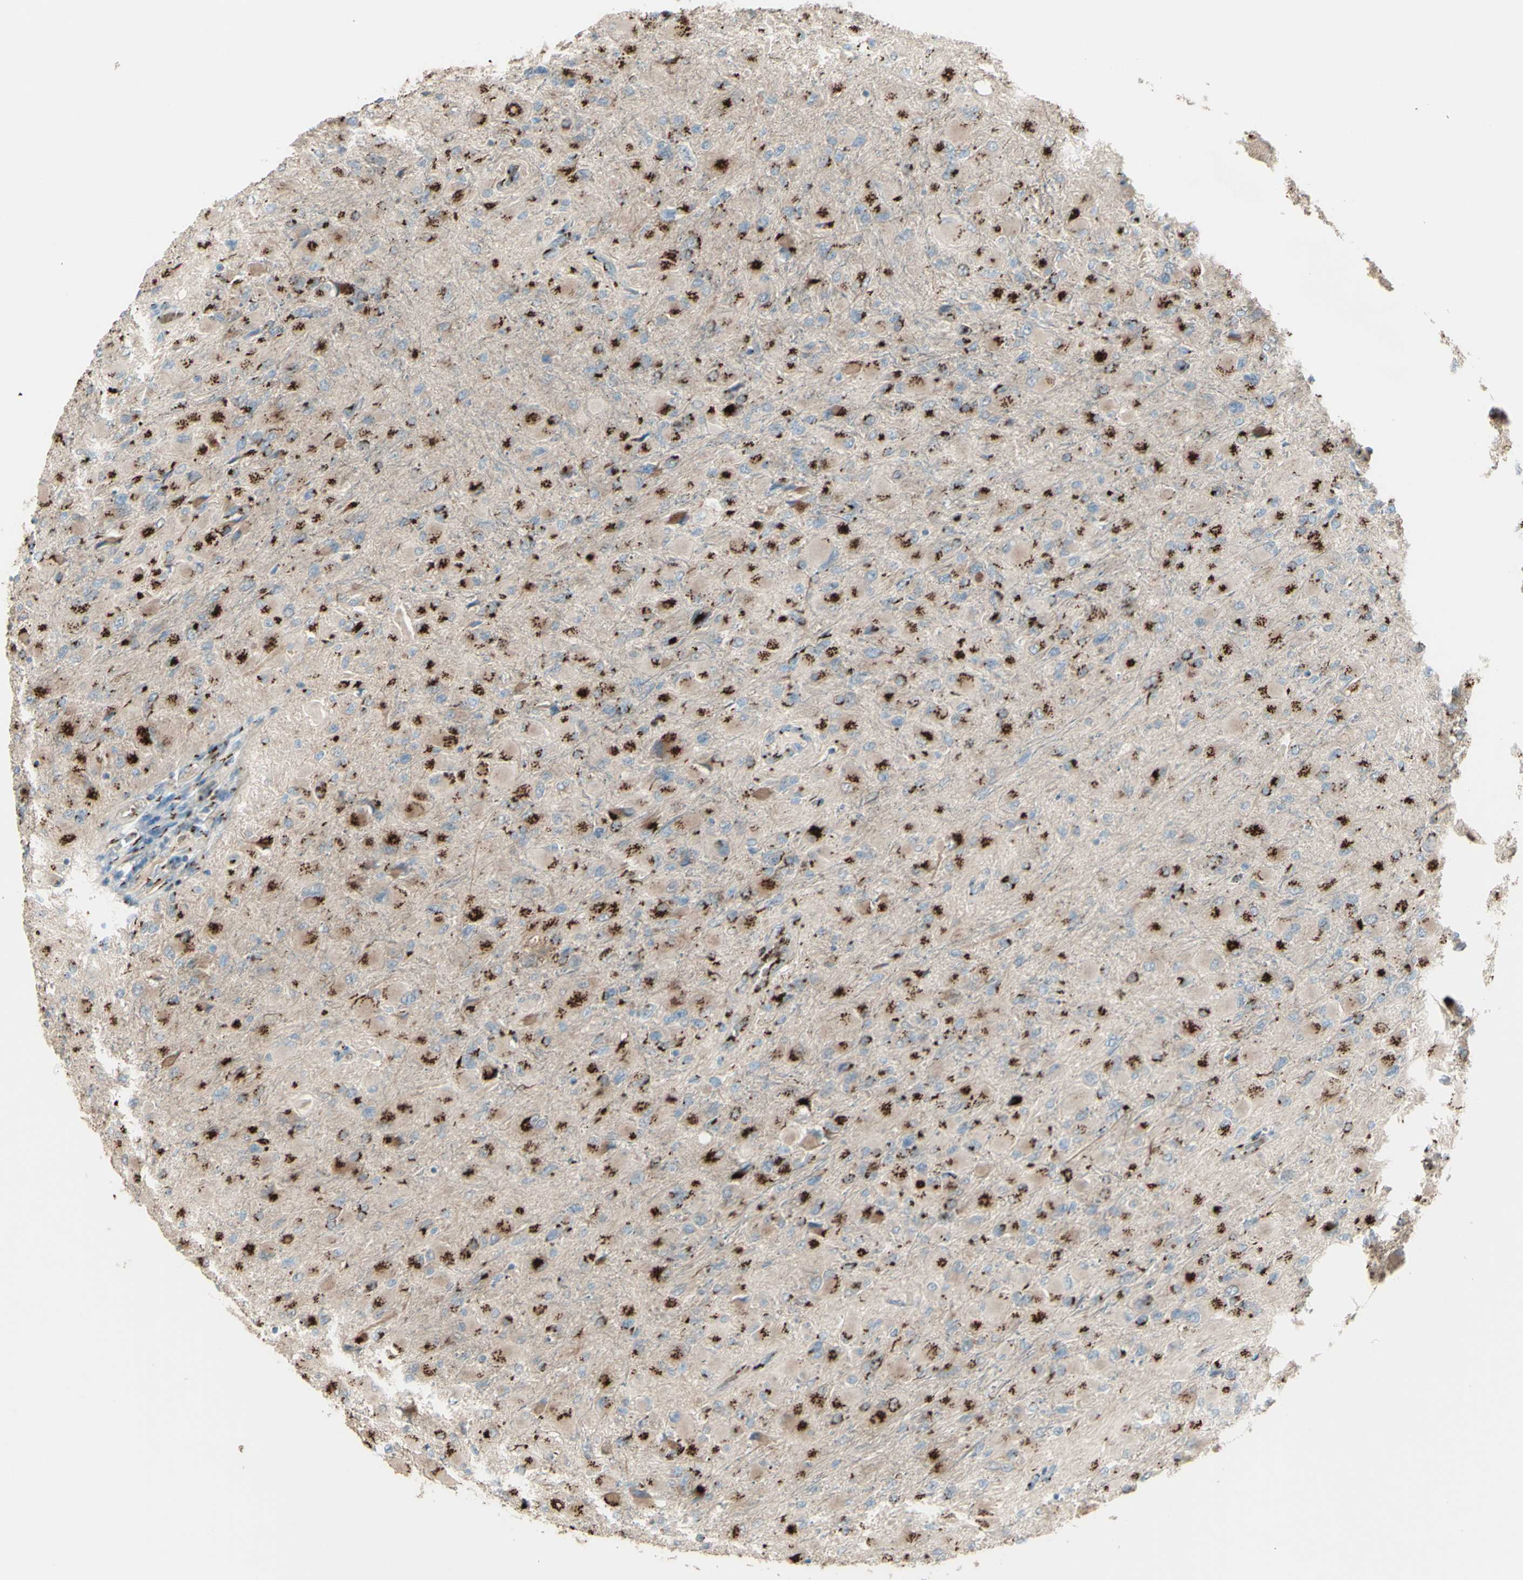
{"staining": {"intensity": "moderate", "quantity": ">75%", "location": "cytoplasmic/membranous"}, "tissue": "glioma", "cell_type": "Tumor cells", "image_type": "cancer", "snomed": [{"axis": "morphology", "description": "Glioma, malignant, High grade"}, {"axis": "topography", "description": "Cerebral cortex"}], "caption": "Protein staining of high-grade glioma (malignant) tissue displays moderate cytoplasmic/membranous expression in approximately >75% of tumor cells.", "gene": "BPNT2", "patient": {"sex": "female", "age": 36}}